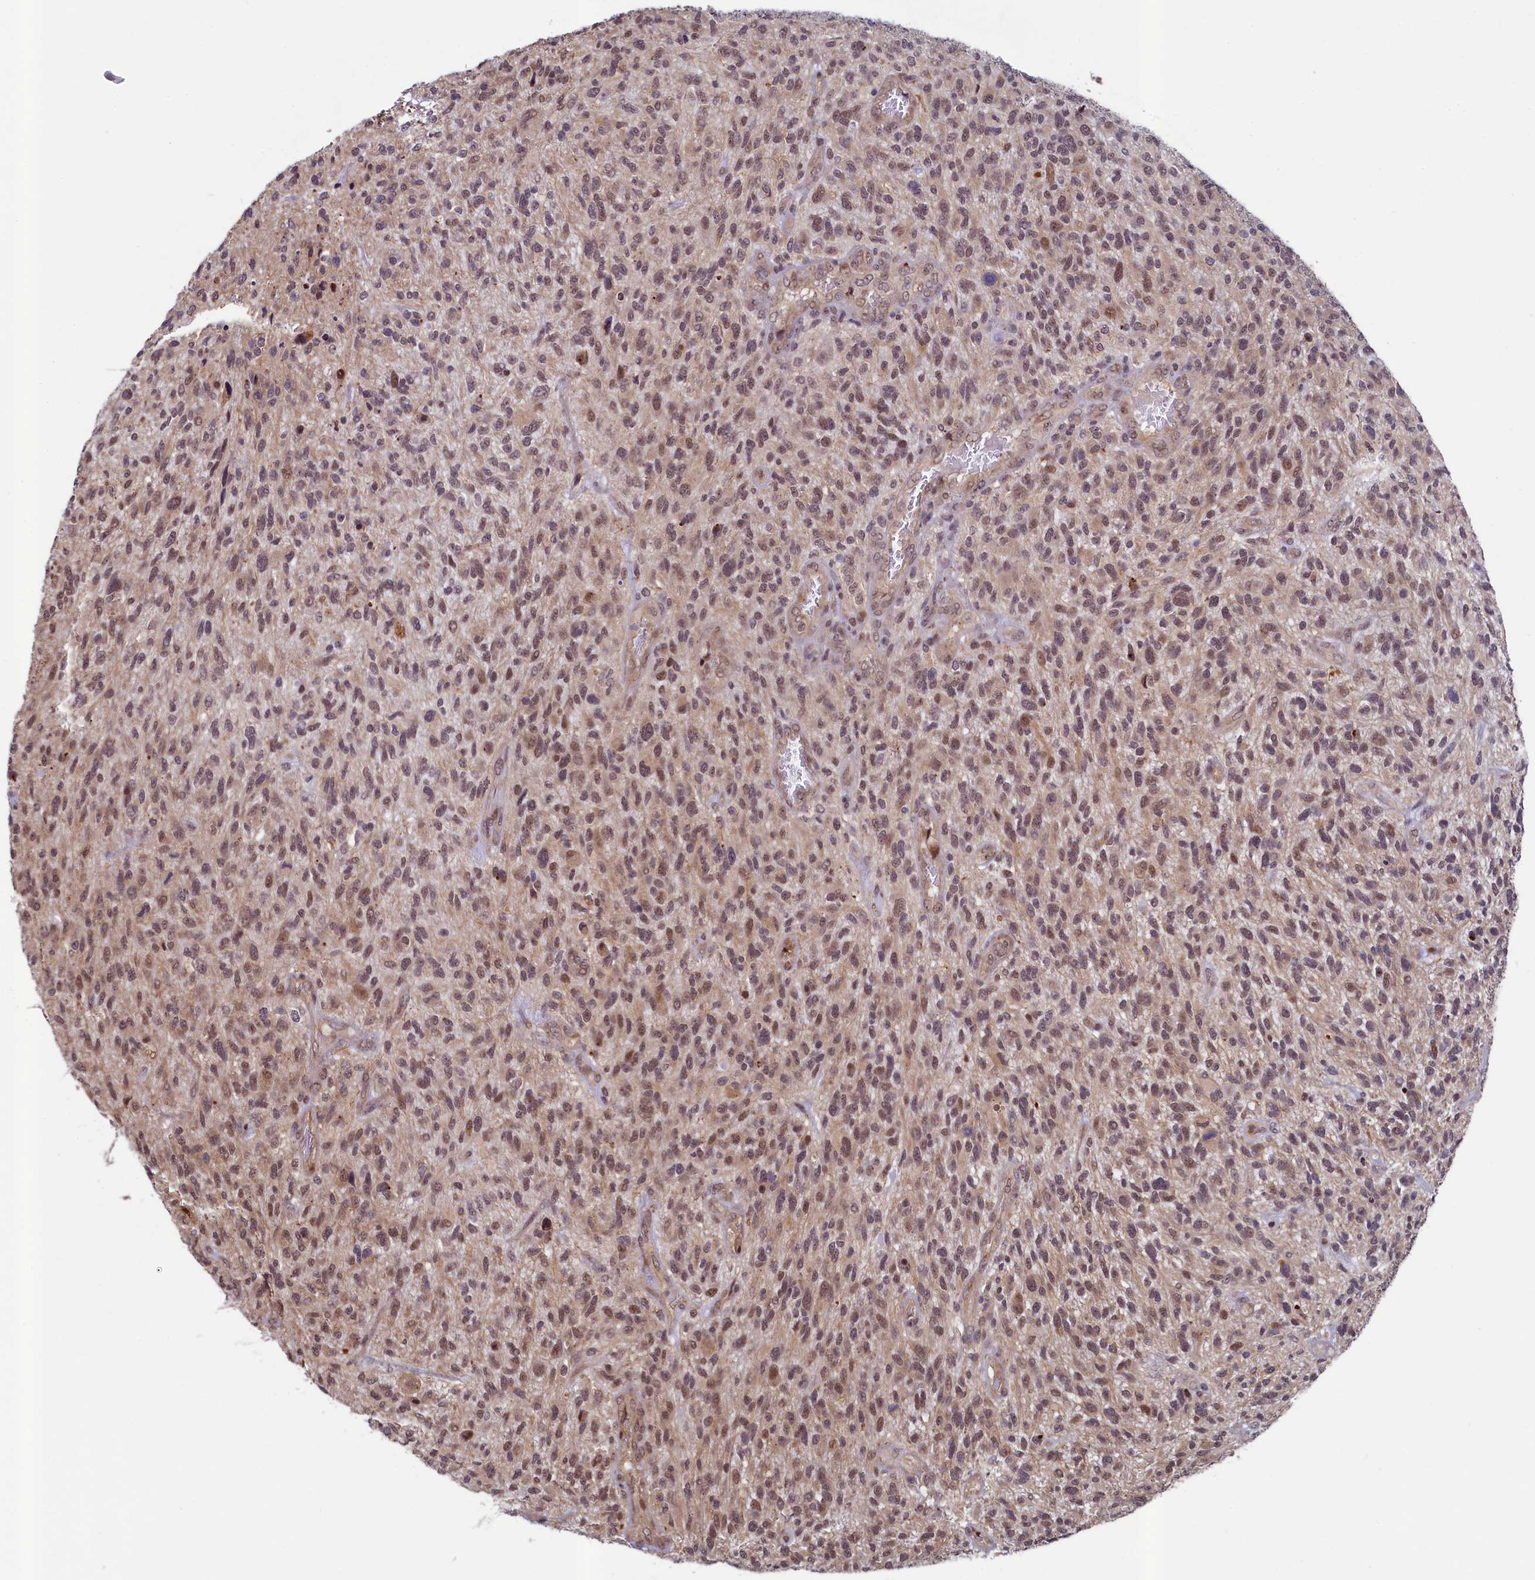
{"staining": {"intensity": "weak", "quantity": ">75%", "location": "nuclear"}, "tissue": "glioma", "cell_type": "Tumor cells", "image_type": "cancer", "snomed": [{"axis": "morphology", "description": "Glioma, malignant, High grade"}, {"axis": "topography", "description": "Brain"}], "caption": "Glioma stained with DAB immunohistochemistry demonstrates low levels of weak nuclear staining in about >75% of tumor cells.", "gene": "LEO1", "patient": {"sex": "male", "age": 47}}